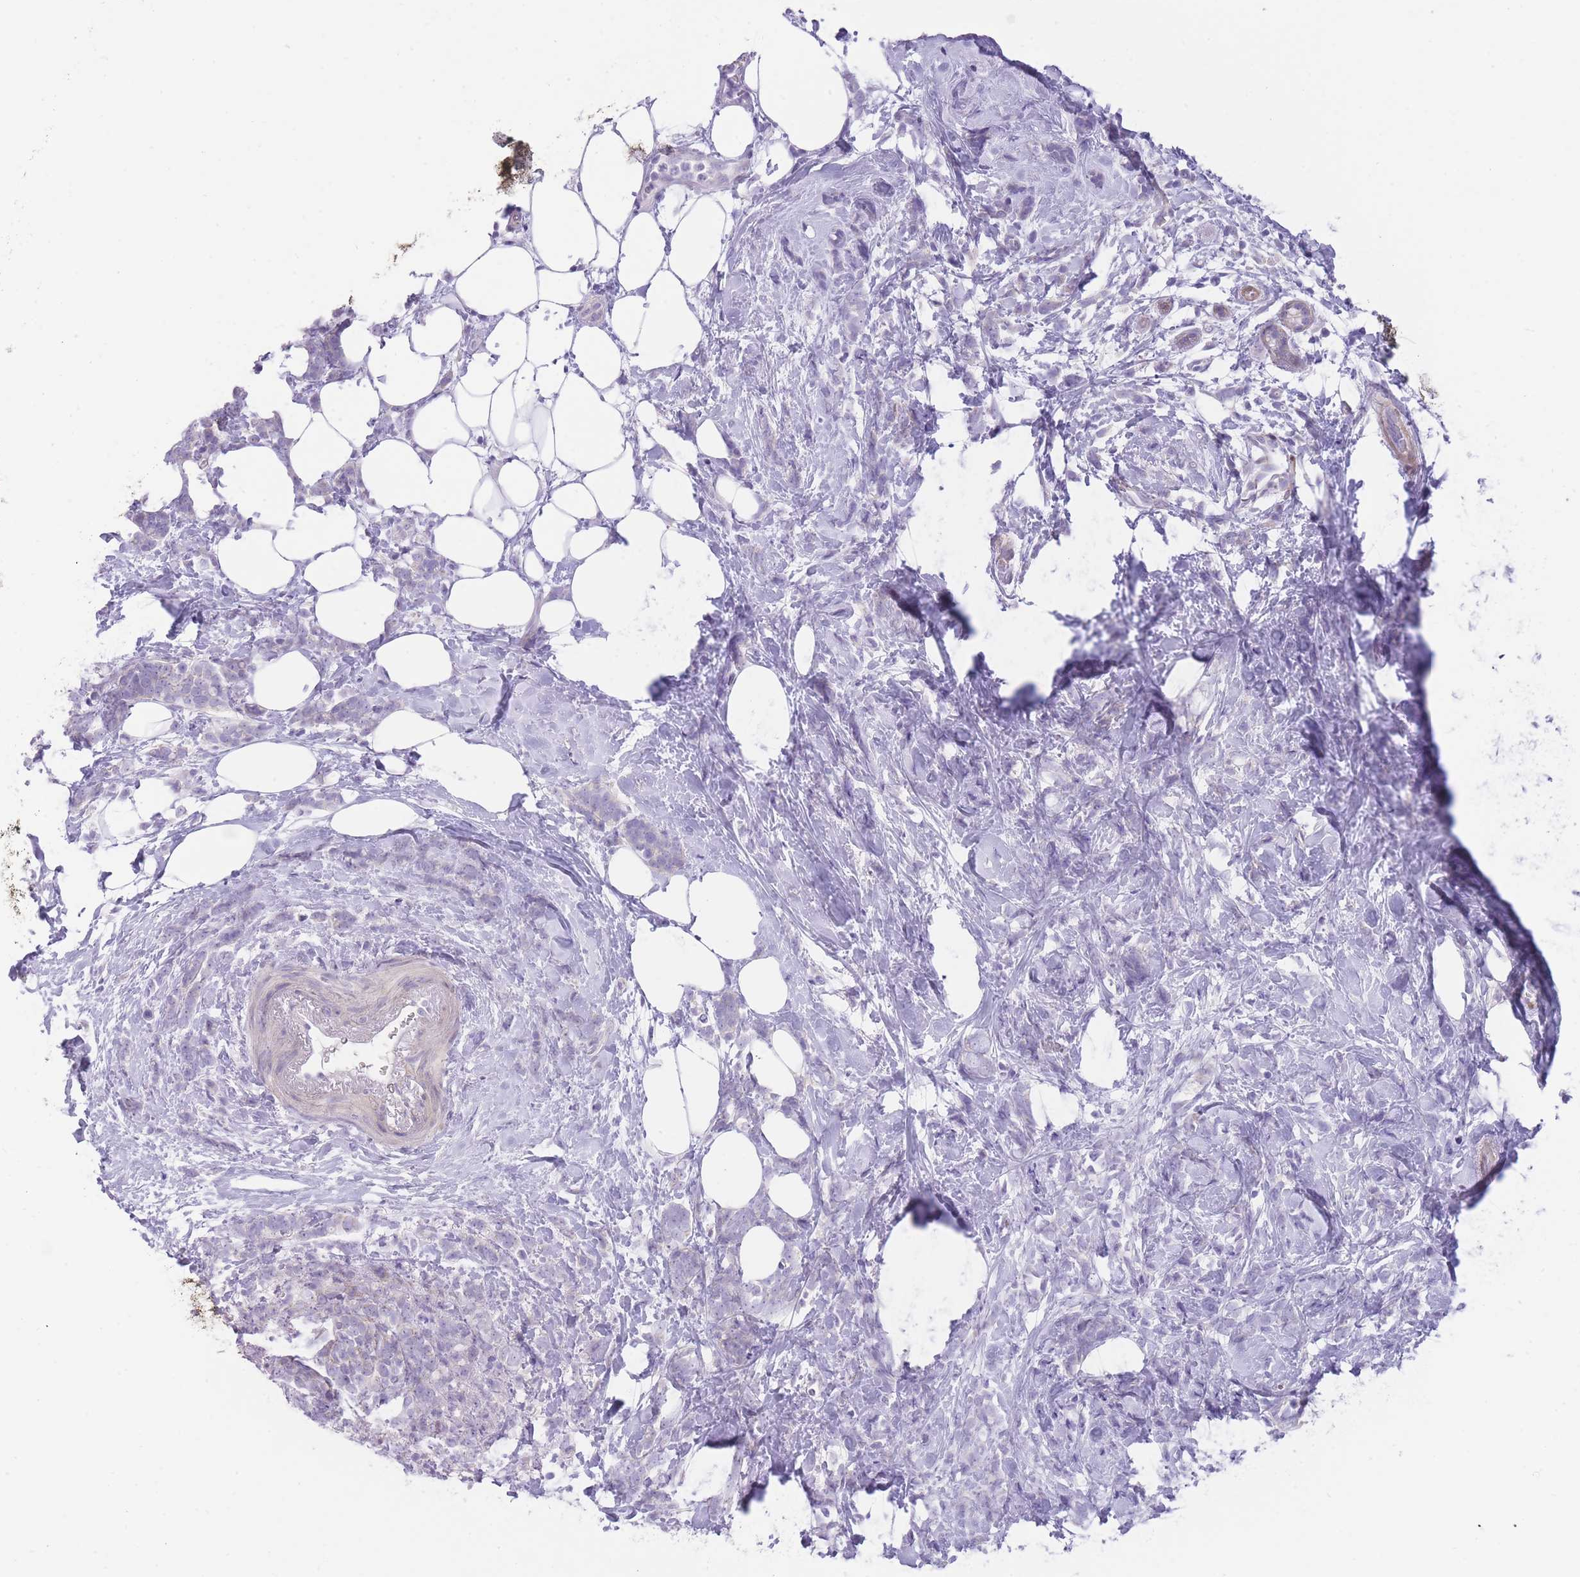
{"staining": {"intensity": "negative", "quantity": "none", "location": "none"}, "tissue": "breast cancer", "cell_type": "Tumor cells", "image_type": "cancer", "snomed": [{"axis": "morphology", "description": "Lobular carcinoma"}, {"axis": "topography", "description": "Breast"}], "caption": "Tumor cells show no significant protein staining in breast lobular carcinoma.", "gene": "OR11H12", "patient": {"sex": "female", "age": 58}}